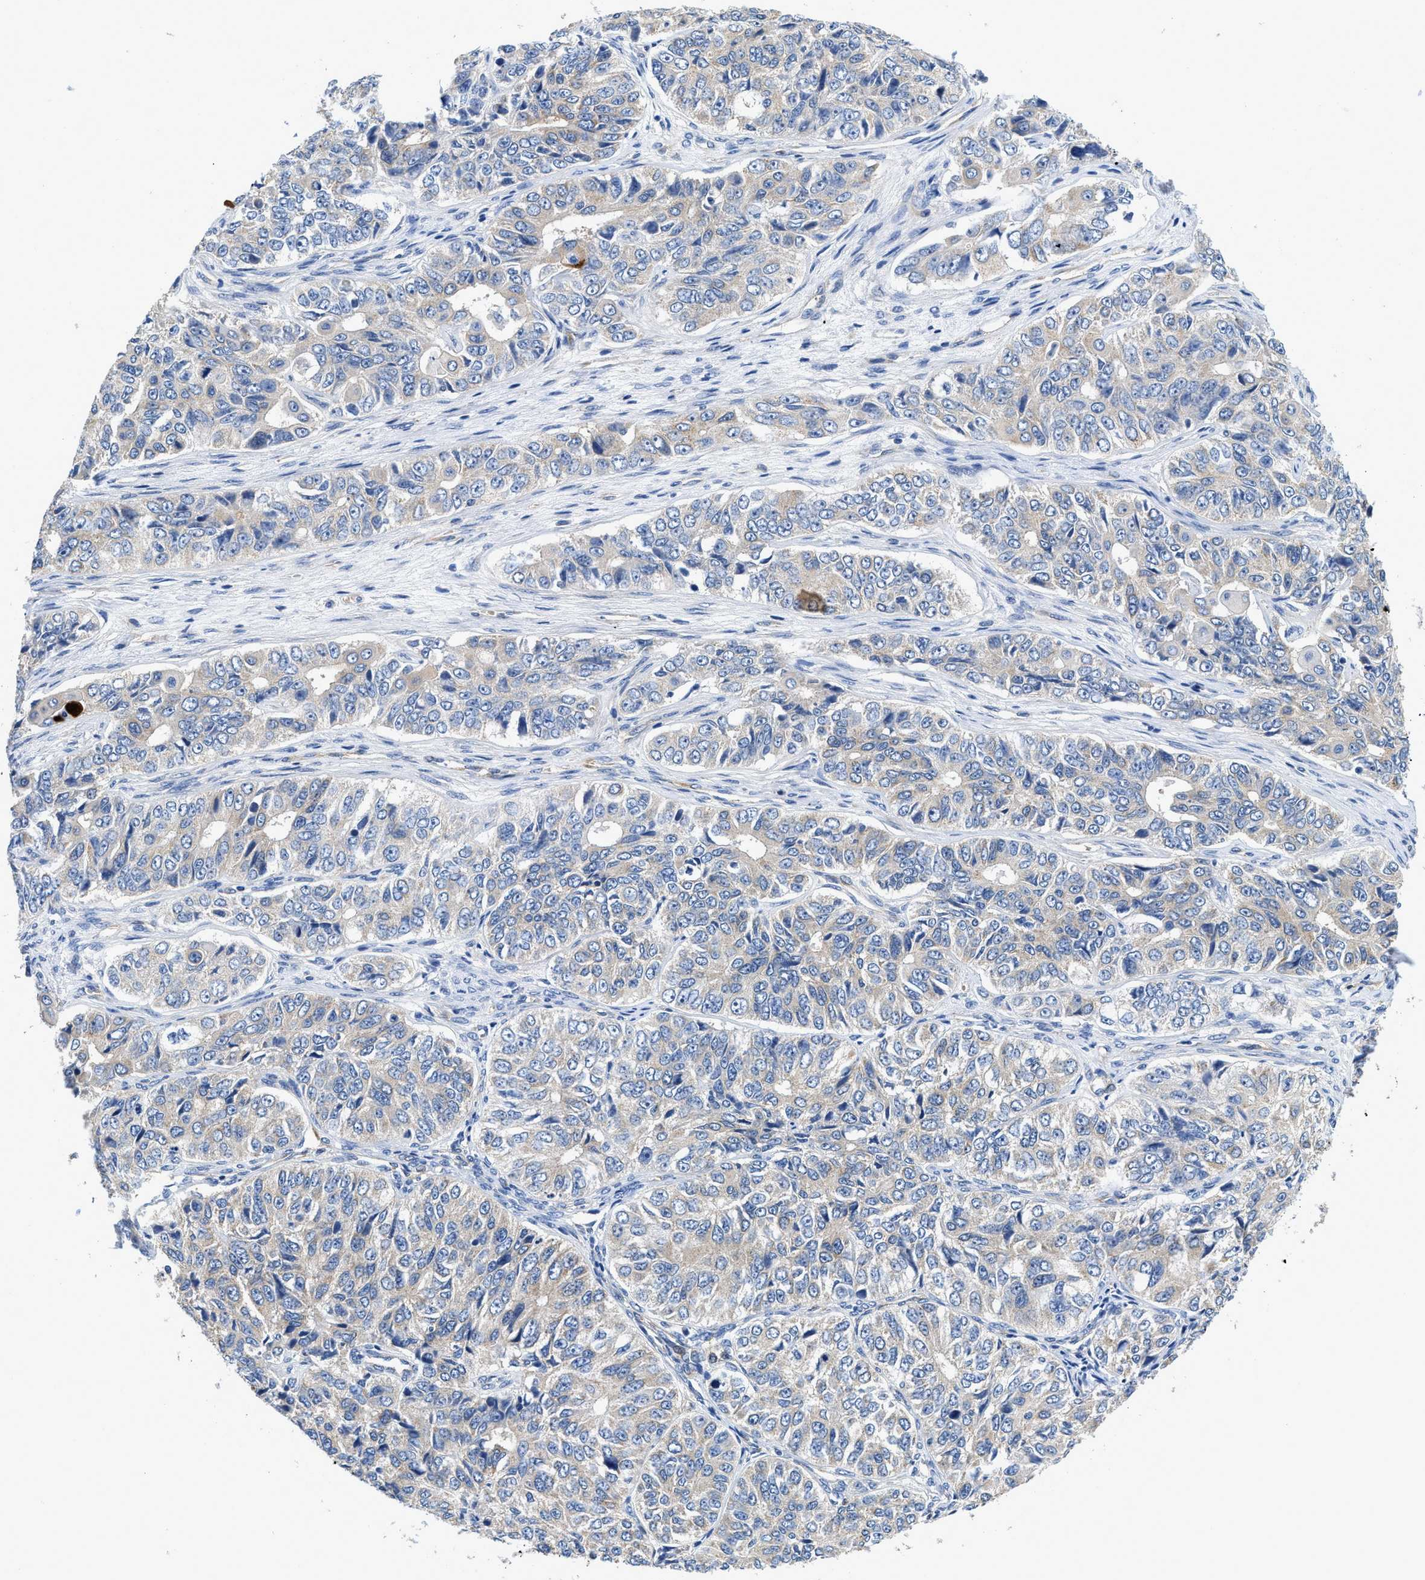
{"staining": {"intensity": "negative", "quantity": "none", "location": "none"}, "tissue": "ovarian cancer", "cell_type": "Tumor cells", "image_type": "cancer", "snomed": [{"axis": "morphology", "description": "Carcinoma, endometroid"}, {"axis": "topography", "description": "Ovary"}], "caption": "This is an immunohistochemistry (IHC) micrograph of human ovarian endometroid carcinoma. There is no positivity in tumor cells.", "gene": "RAPH1", "patient": {"sex": "female", "age": 51}}